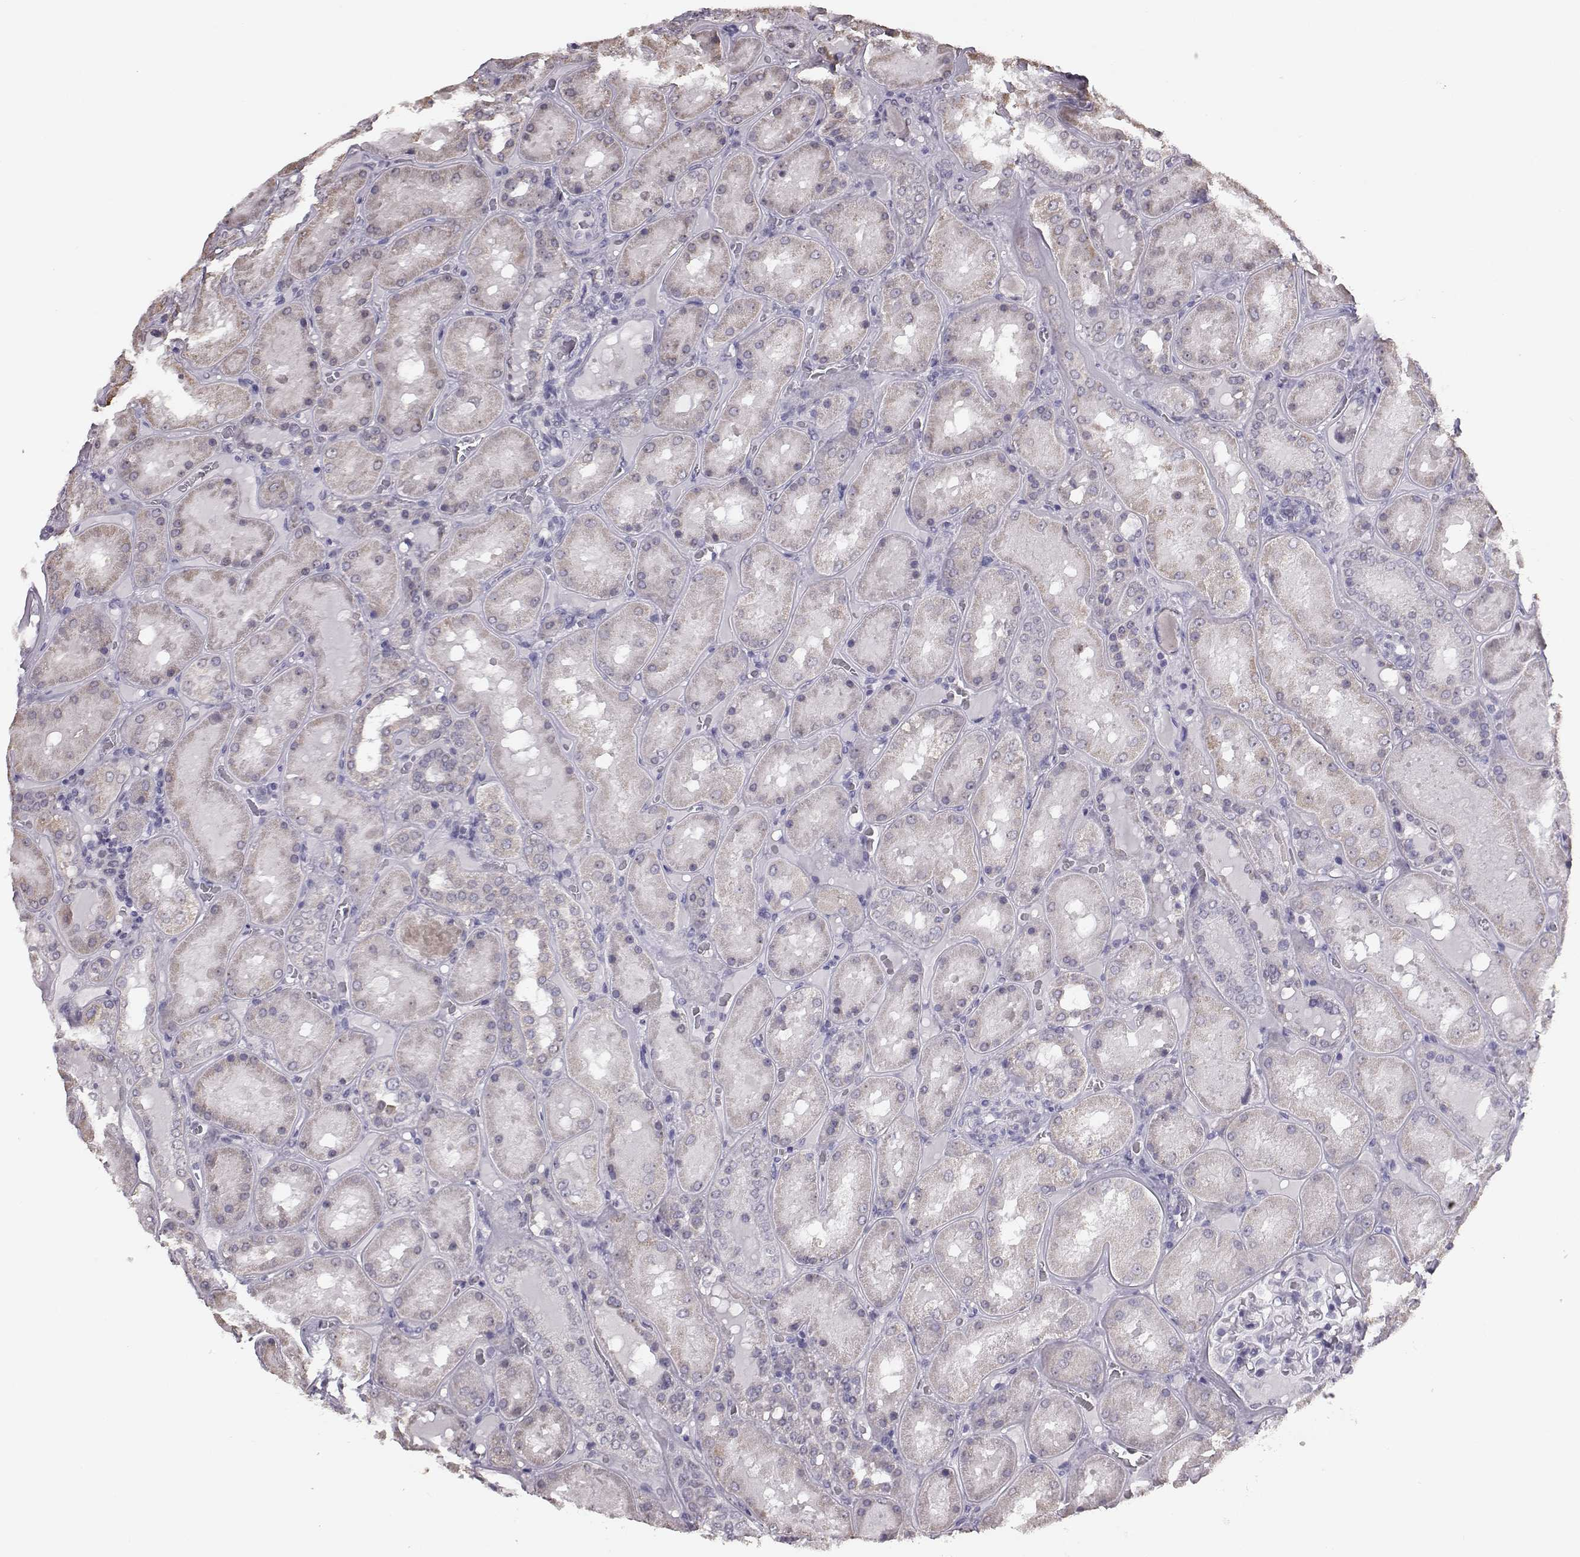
{"staining": {"intensity": "negative", "quantity": "none", "location": "none"}, "tissue": "kidney", "cell_type": "Cells in glomeruli", "image_type": "normal", "snomed": [{"axis": "morphology", "description": "Normal tissue, NOS"}, {"axis": "topography", "description": "Kidney"}], "caption": "DAB immunohistochemical staining of normal human kidney shows no significant positivity in cells in glomeruli.", "gene": "ALDH3A1", "patient": {"sex": "male", "age": 73}}